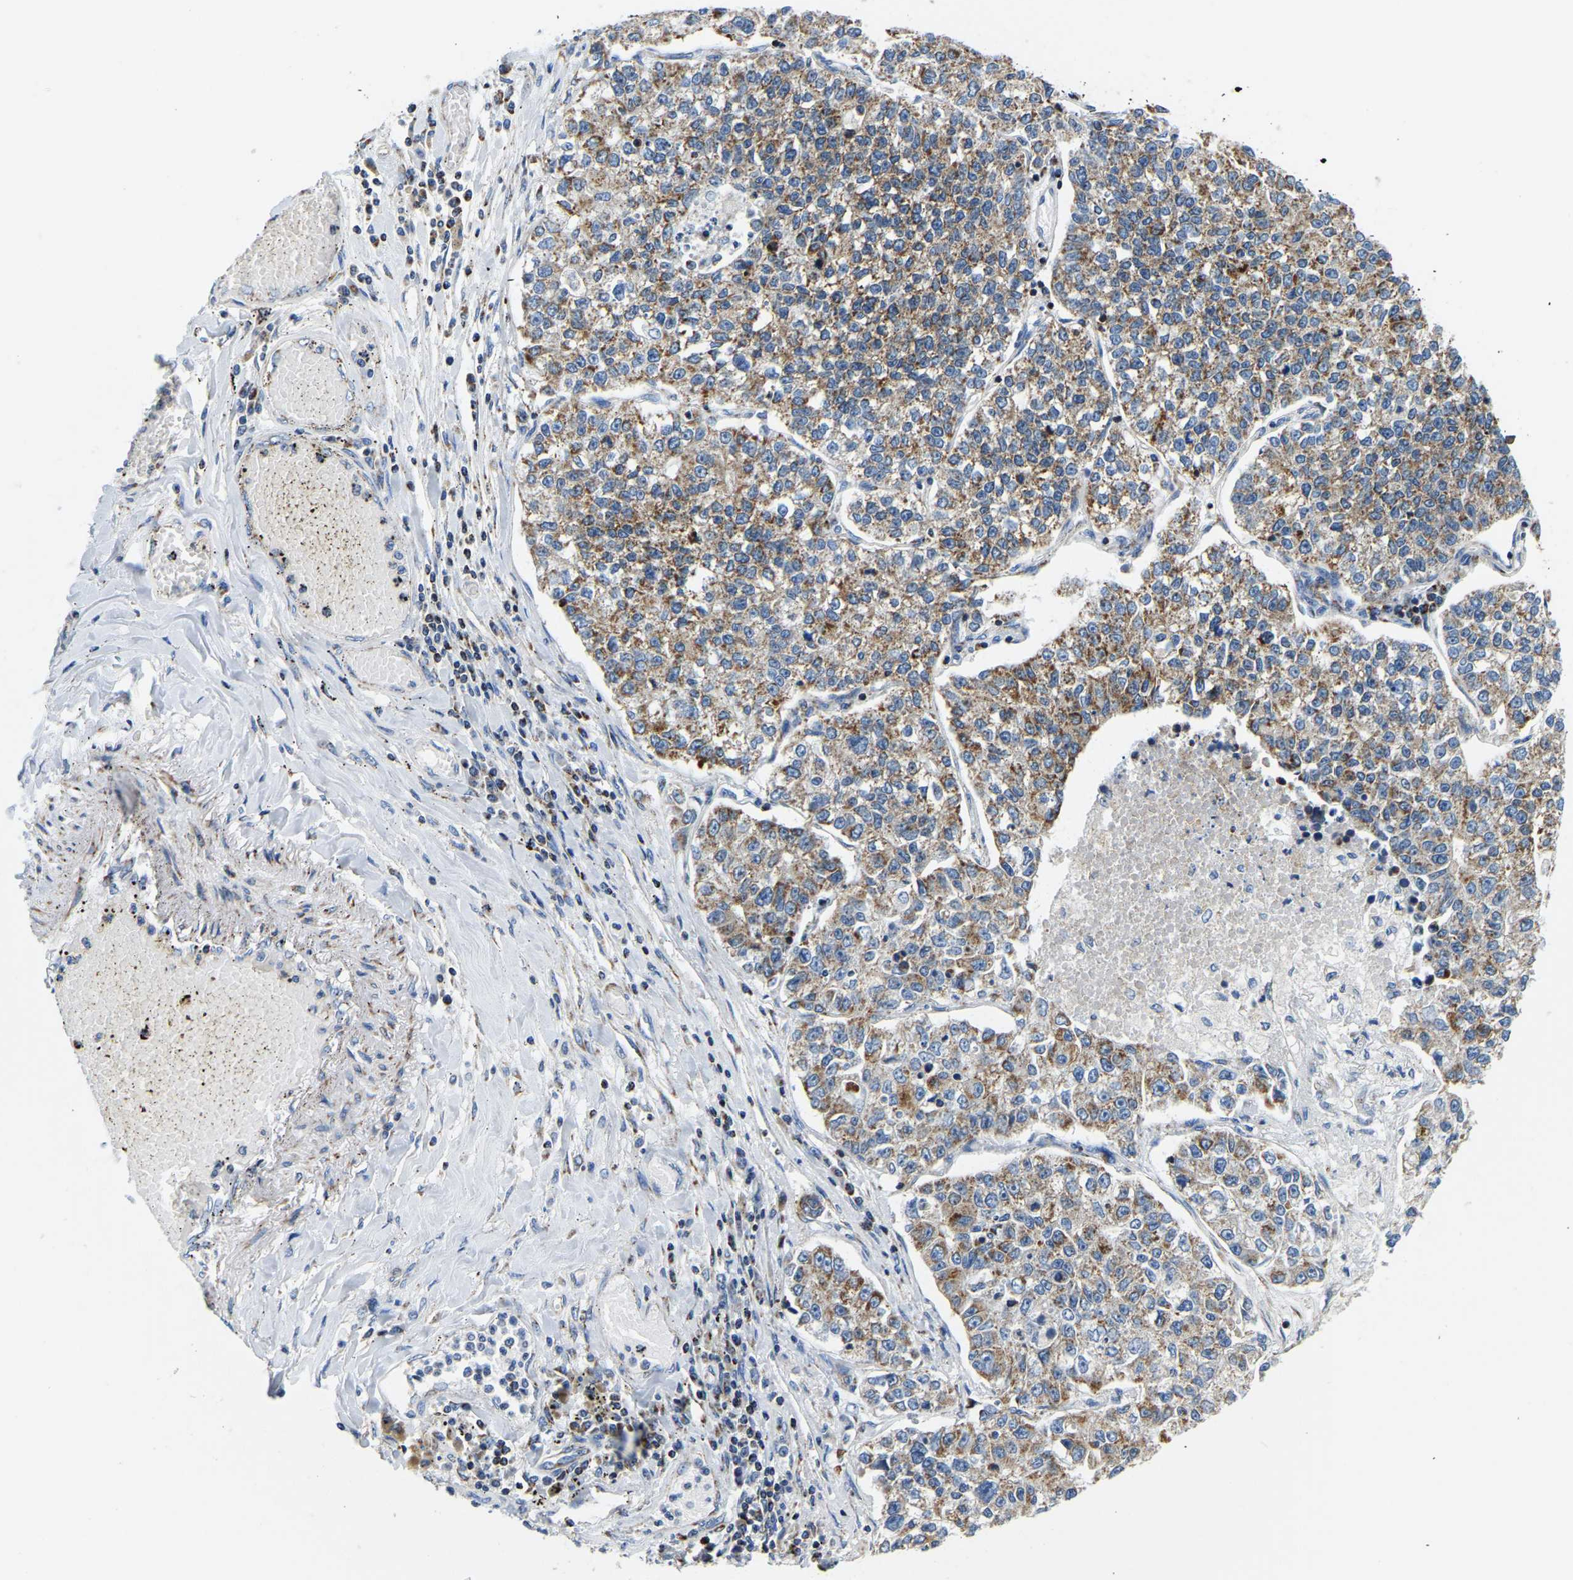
{"staining": {"intensity": "moderate", "quantity": ">75%", "location": "cytoplasmic/membranous"}, "tissue": "lung cancer", "cell_type": "Tumor cells", "image_type": "cancer", "snomed": [{"axis": "morphology", "description": "Adenocarcinoma, NOS"}, {"axis": "topography", "description": "Lung"}], "caption": "Lung cancer stained with a protein marker demonstrates moderate staining in tumor cells.", "gene": "SFXN1", "patient": {"sex": "male", "age": 49}}